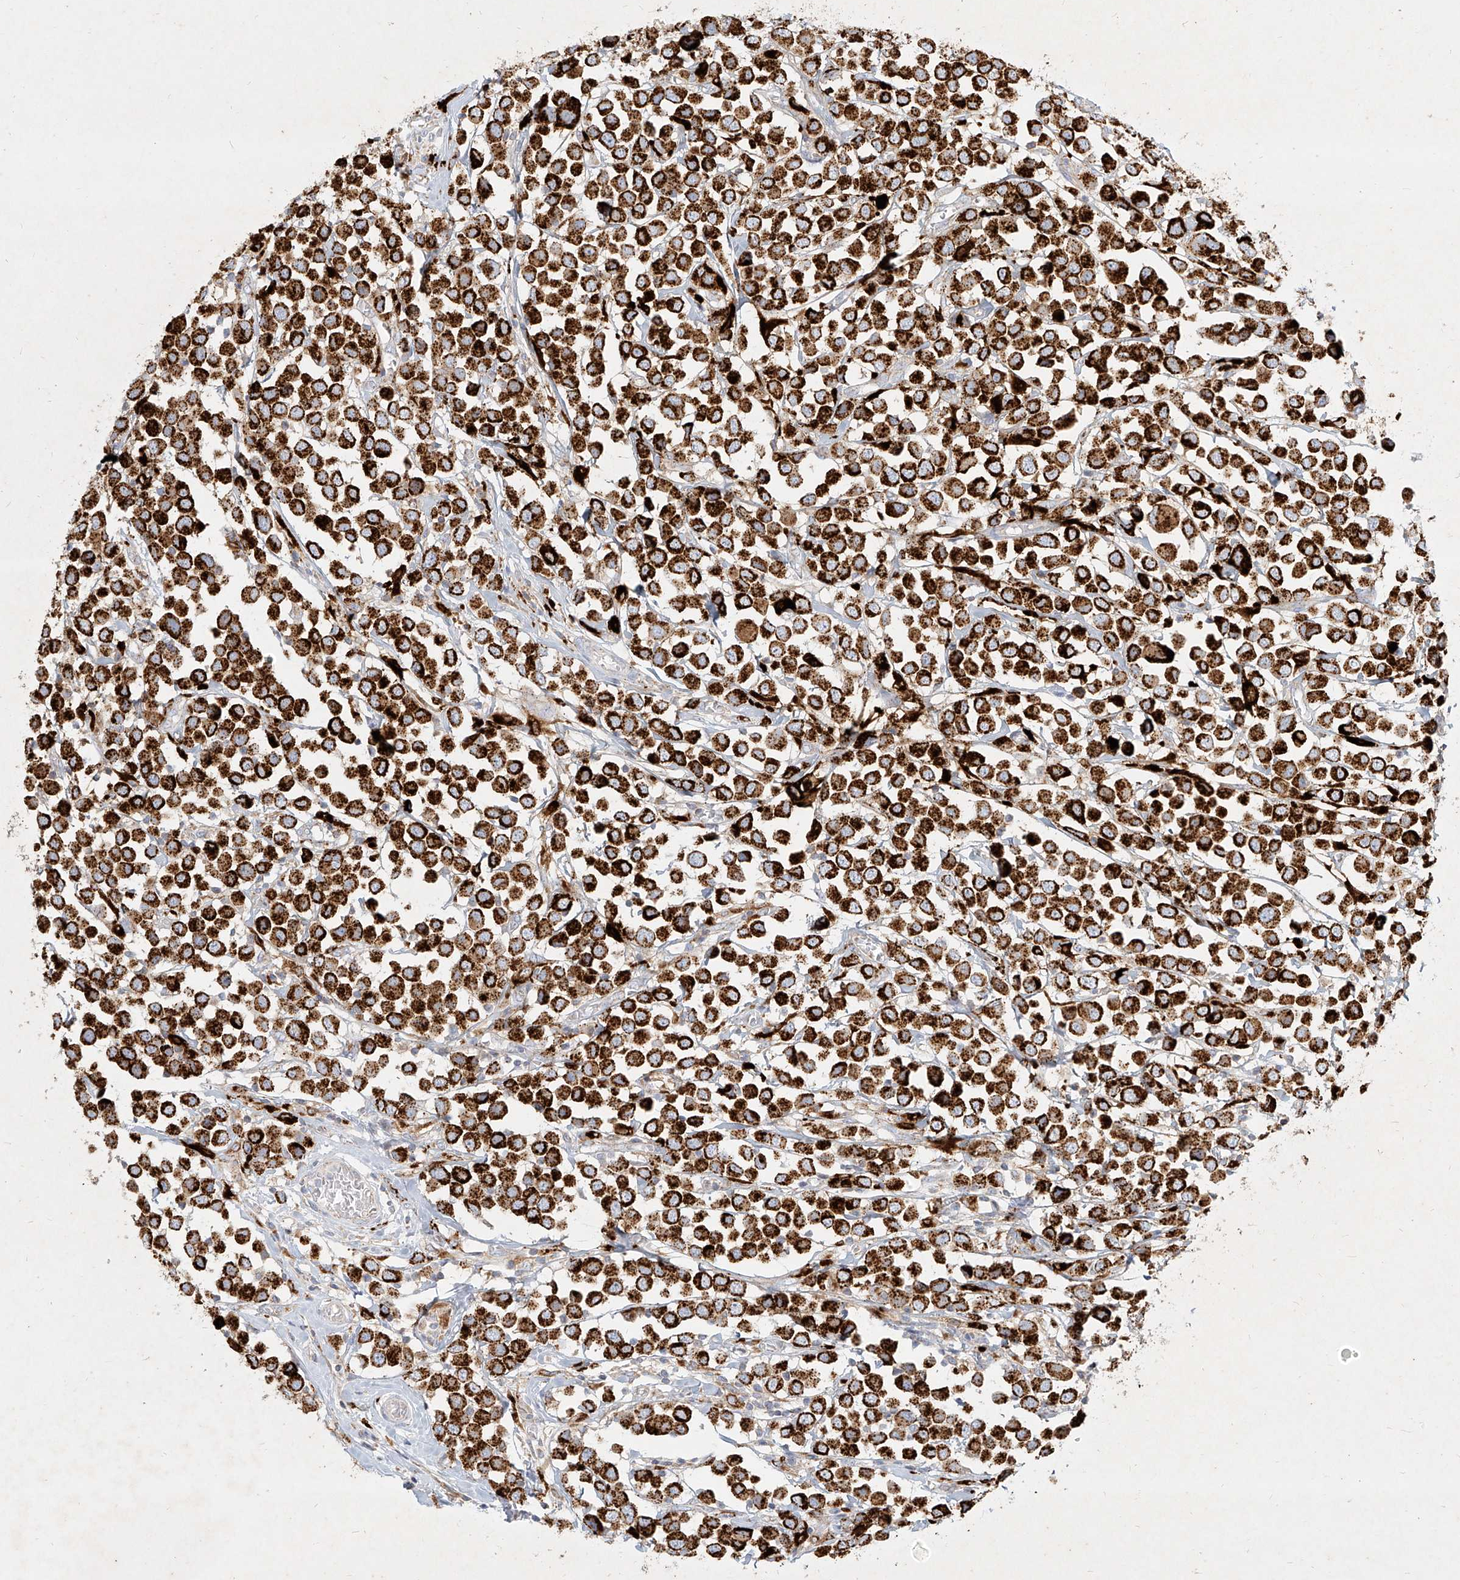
{"staining": {"intensity": "strong", "quantity": ">75%", "location": "cytoplasmic/membranous"}, "tissue": "breast cancer", "cell_type": "Tumor cells", "image_type": "cancer", "snomed": [{"axis": "morphology", "description": "Duct carcinoma"}, {"axis": "topography", "description": "Breast"}], "caption": "Breast cancer was stained to show a protein in brown. There is high levels of strong cytoplasmic/membranous staining in approximately >75% of tumor cells. The staining was performed using DAB (3,3'-diaminobenzidine) to visualize the protein expression in brown, while the nuclei were stained in blue with hematoxylin (Magnification: 20x).", "gene": "MTX2", "patient": {"sex": "female", "age": 61}}